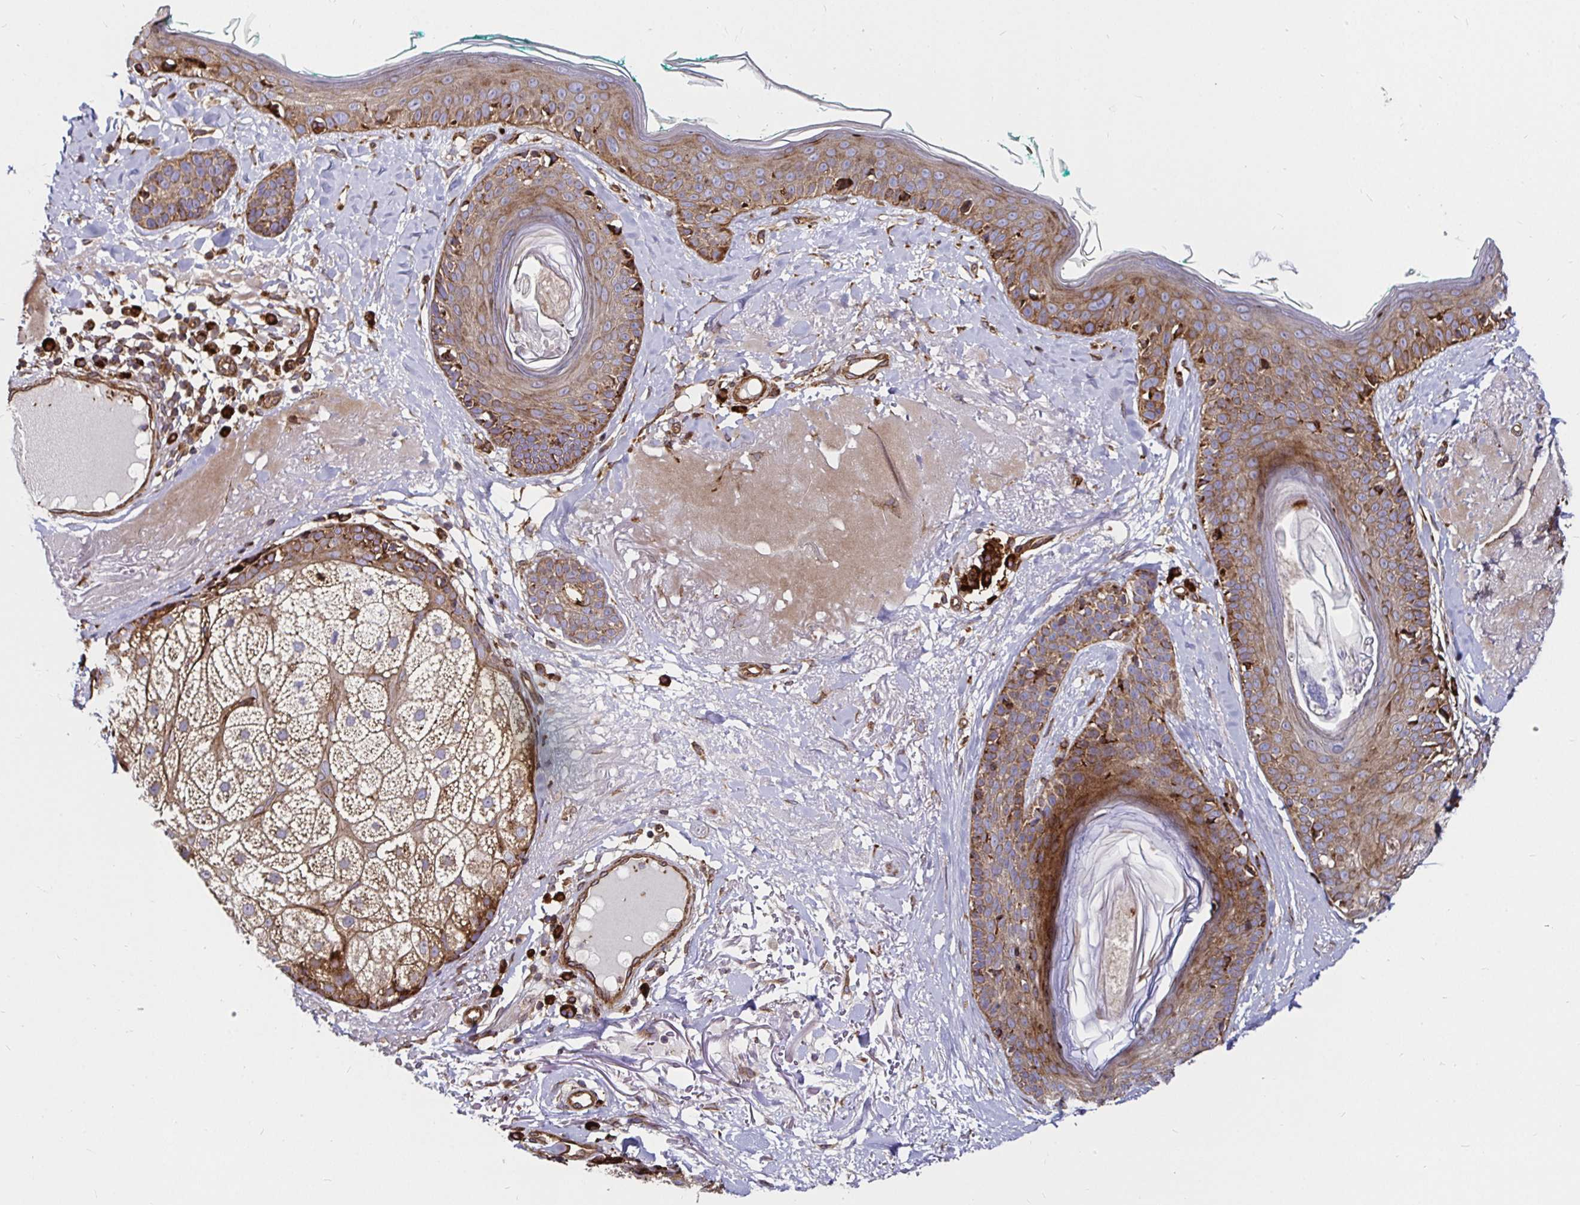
{"staining": {"intensity": "moderate", "quantity": ">75%", "location": "cytoplasmic/membranous"}, "tissue": "skin", "cell_type": "Fibroblasts", "image_type": "normal", "snomed": [{"axis": "morphology", "description": "Normal tissue, NOS"}, {"axis": "topography", "description": "Skin"}], "caption": "Immunohistochemical staining of normal human skin reveals medium levels of moderate cytoplasmic/membranous positivity in approximately >75% of fibroblasts.", "gene": "SMYD3", "patient": {"sex": "male", "age": 73}}